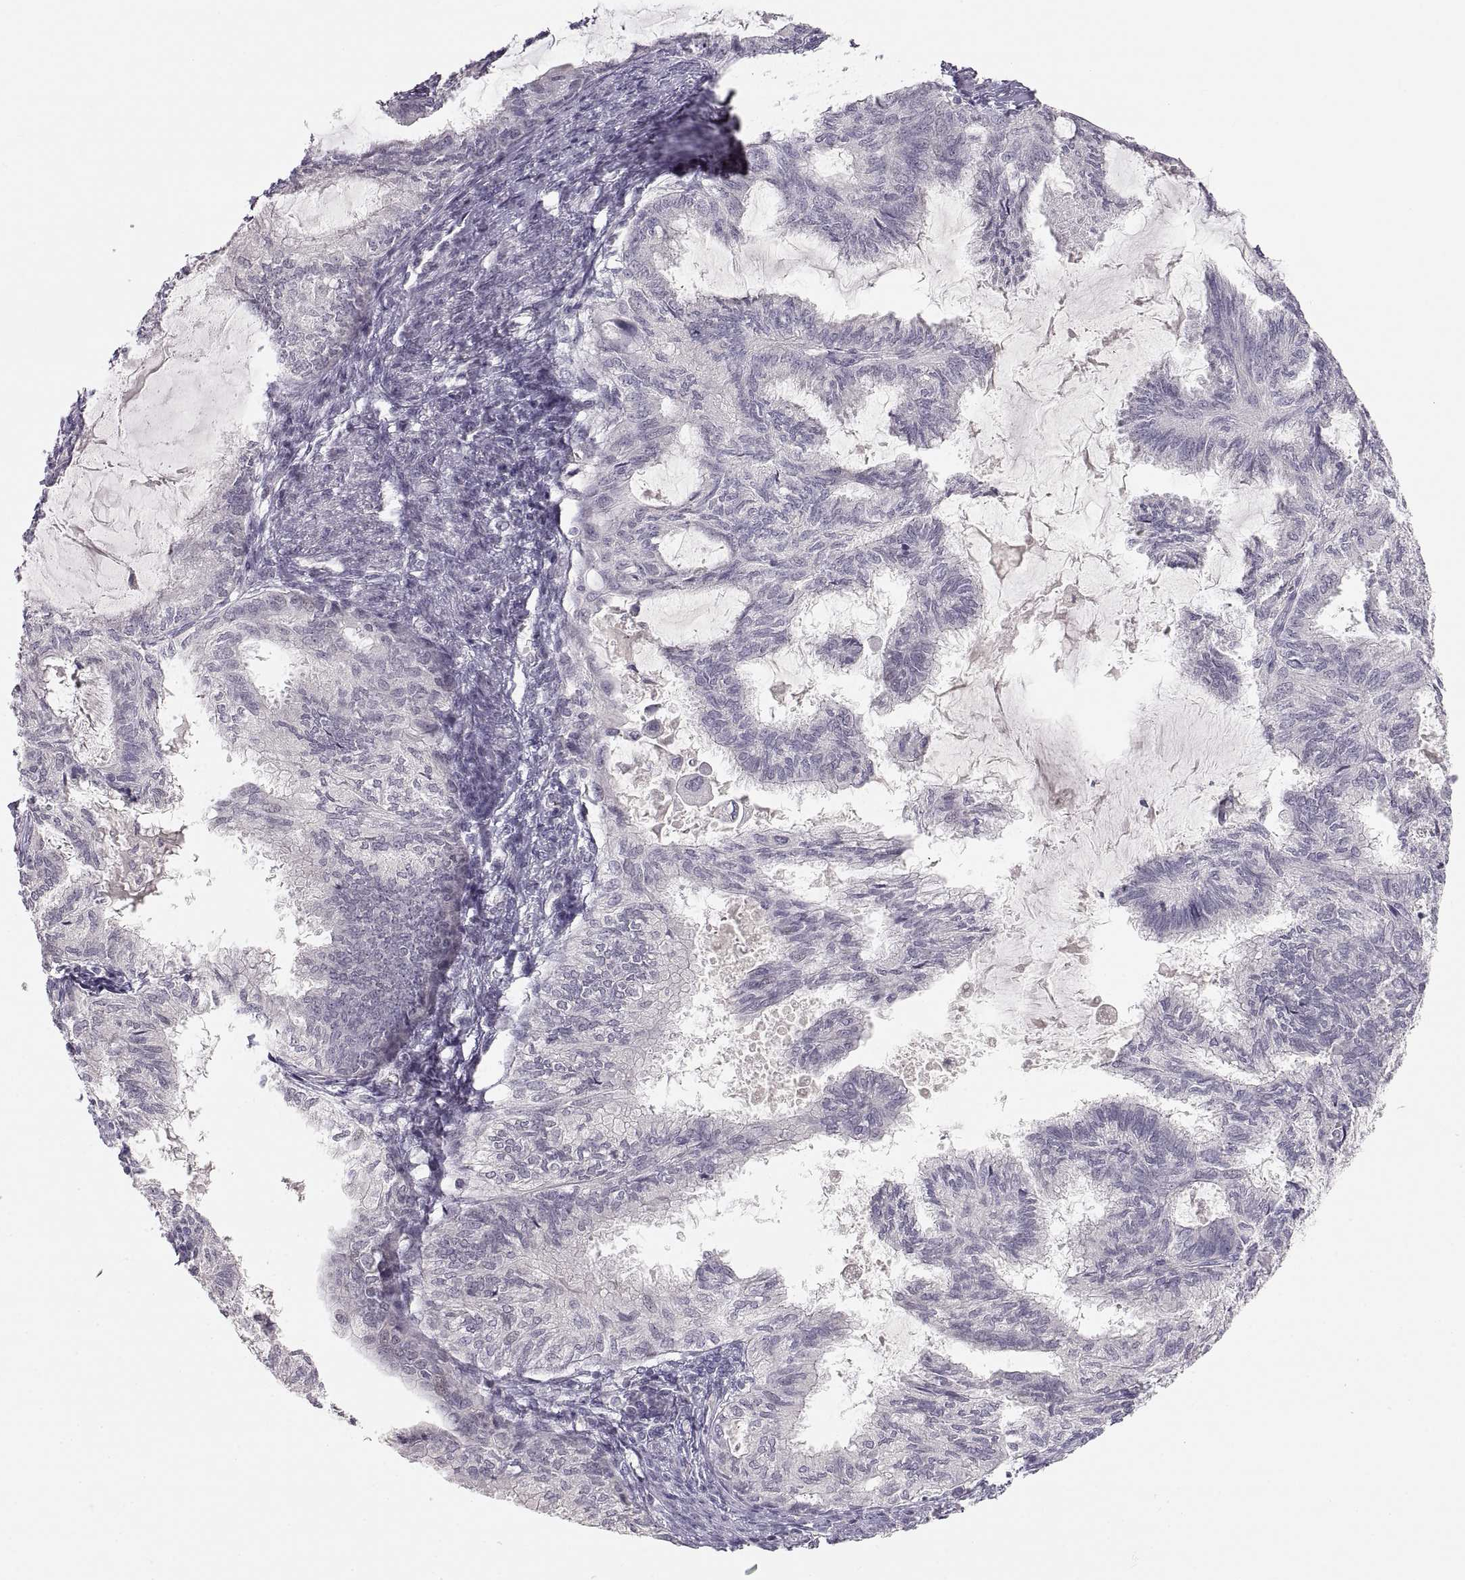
{"staining": {"intensity": "negative", "quantity": "none", "location": "none"}, "tissue": "endometrial cancer", "cell_type": "Tumor cells", "image_type": "cancer", "snomed": [{"axis": "morphology", "description": "Adenocarcinoma, NOS"}, {"axis": "topography", "description": "Endometrium"}], "caption": "Endometrial cancer (adenocarcinoma) was stained to show a protein in brown. There is no significant staining in tumor cells. (DAB IHC with hematoxylin counter stain).", "gene": "PCSK2", "patient": {"sex": "female", "age": 86}}